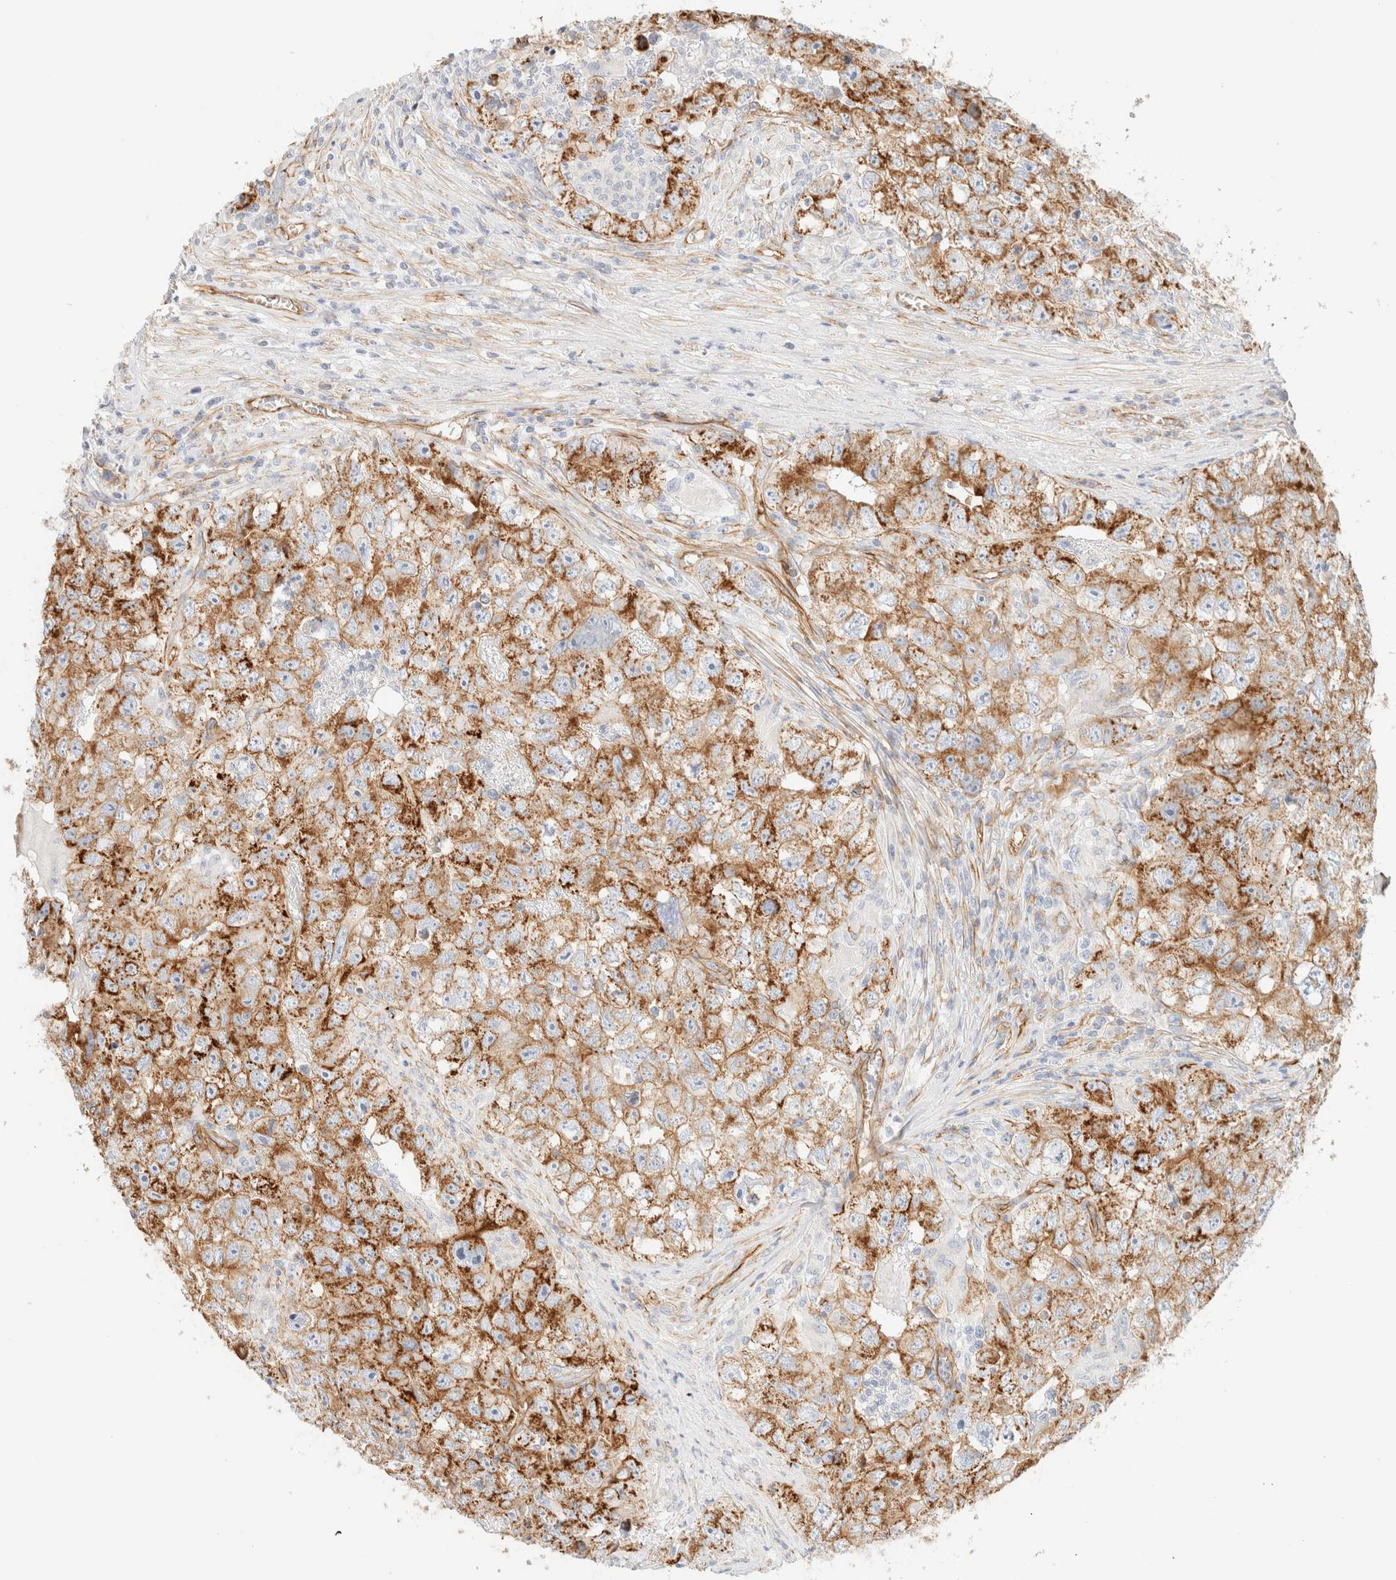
{"staining": {"intensity": "moderate", "quantity": ">75%", "location": "cytoplasmic/membranous"}, "tissue": "testis cancer", "cell_type": "Tumor cells", "image_type": "cancer", "snomed": [{"axis": "morphology", "description": "Seminoma, NOS"}, {"axis": "morphology", "description": "Carcinoma, Embryonal, NOS"}, {"axis": "topography", "description": "Testis"}], "caption": "Protein expression analysis of human testis cancer reveals moderate cytoplasmic/membranous expression in about >75% of tumor cells.", "gene": "CYB5R4", "patient": {"sex": "male", "age": 43}}